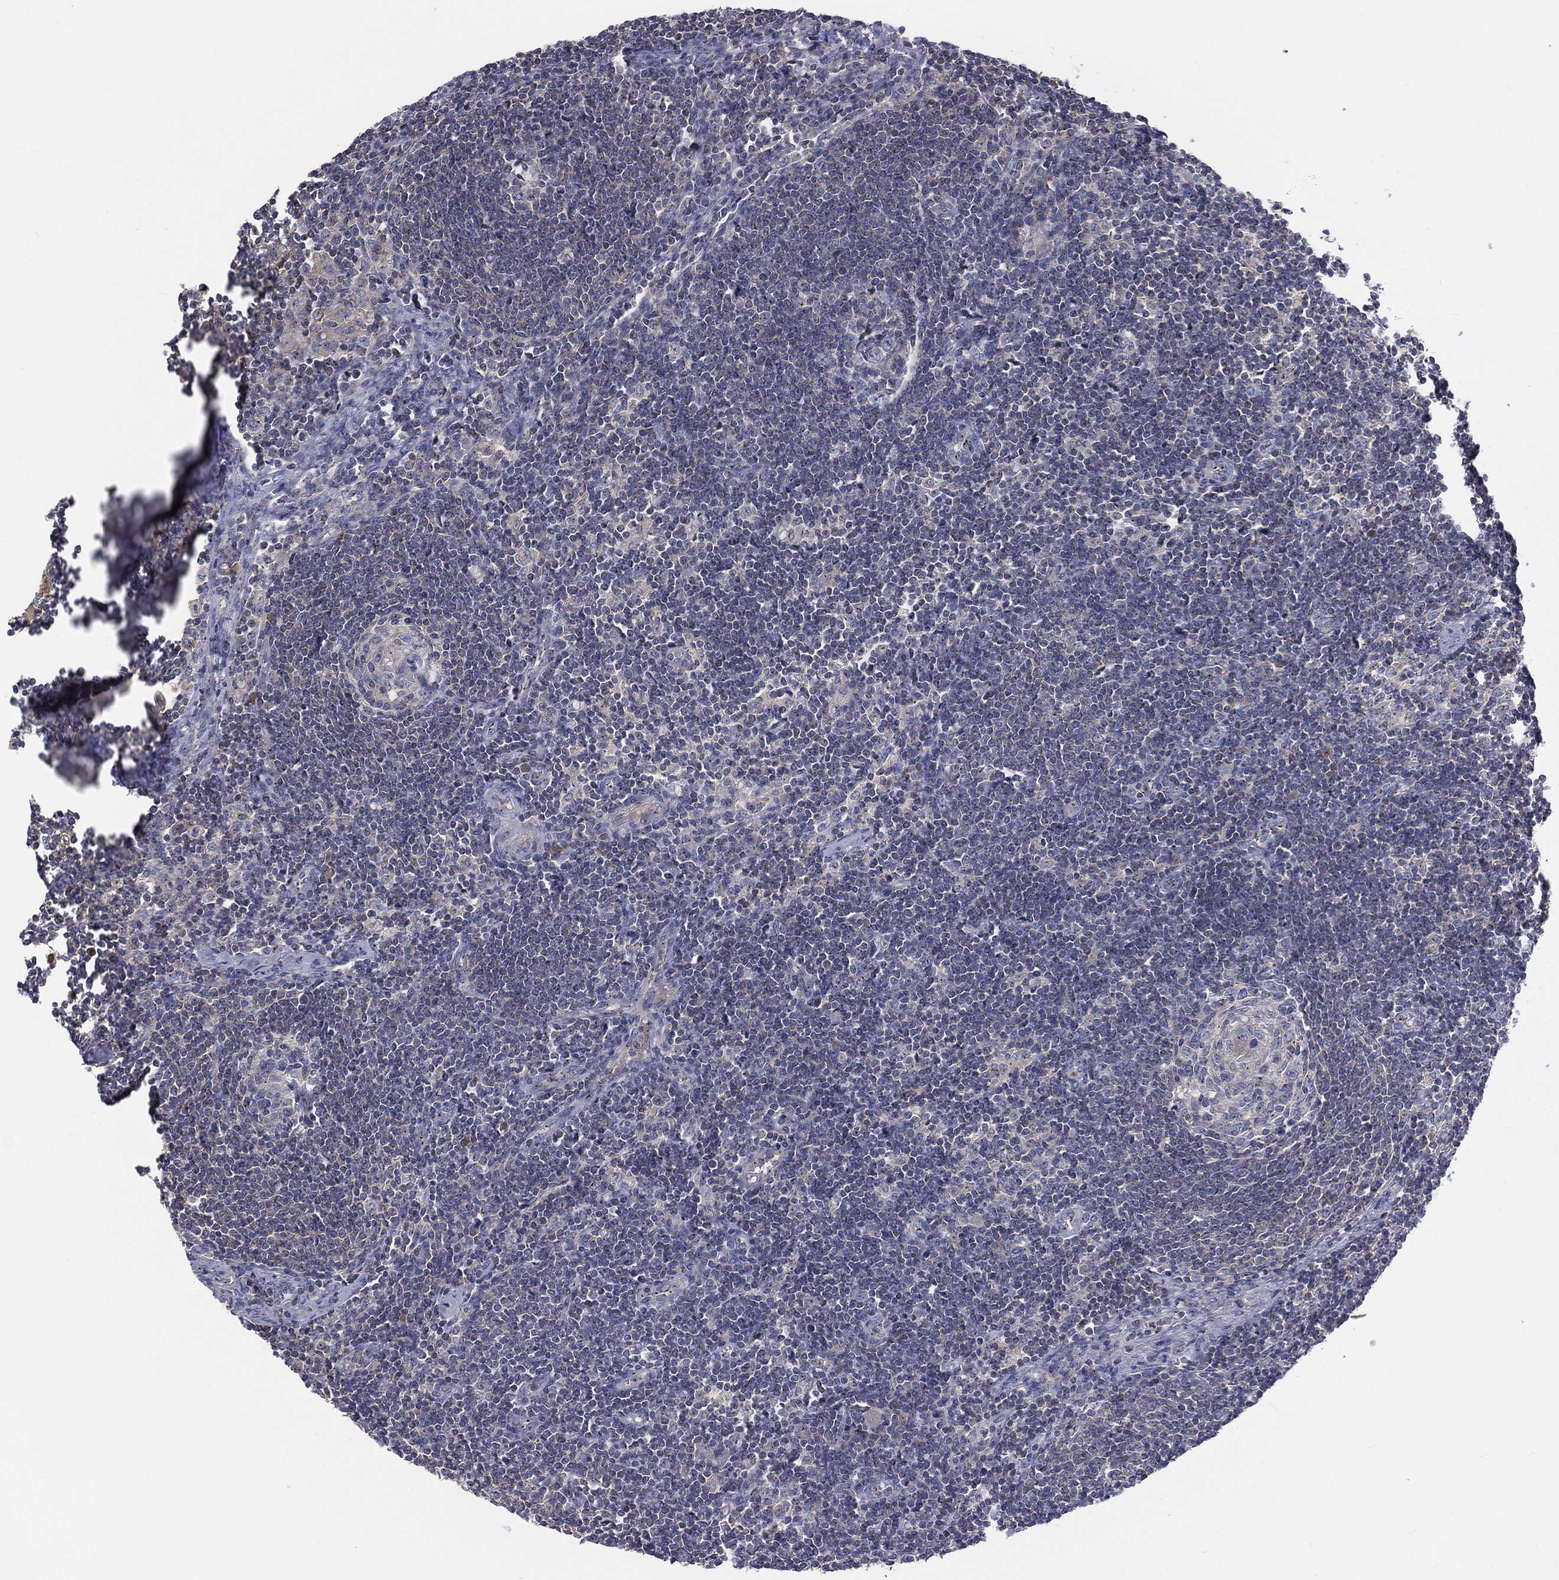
{"staining": {"intensity": "negative", "quantity": "none", "location": "none"}, "tissue": "lymph node", "cell_type": "Germinal center cells", "image_type": "normal", "snomed": [{"axis": "morphology", "description": "Normal tissue, NOS"}, {"axis": "morphology", "description": "Adenocarcinoma, NOS"}, {"axis": "topography", "description": "Lymph node"}, {"axis": "topography", "description": "Pancreas"}], "caption": "This photomicrograph is of unremarkable lymph node stained with immunohistochemistry (IHC) to label a protein in brown with the nuclei are counter-stained blue. There is no positivity in germinal center cells. (Stains: DAB immunohistochemistry with hematoxylin counter stain, Microscopy: brightfield microscopy at high magnification).", "gene": "CROCC", "patient": {"sex": "female", "age": 58}}